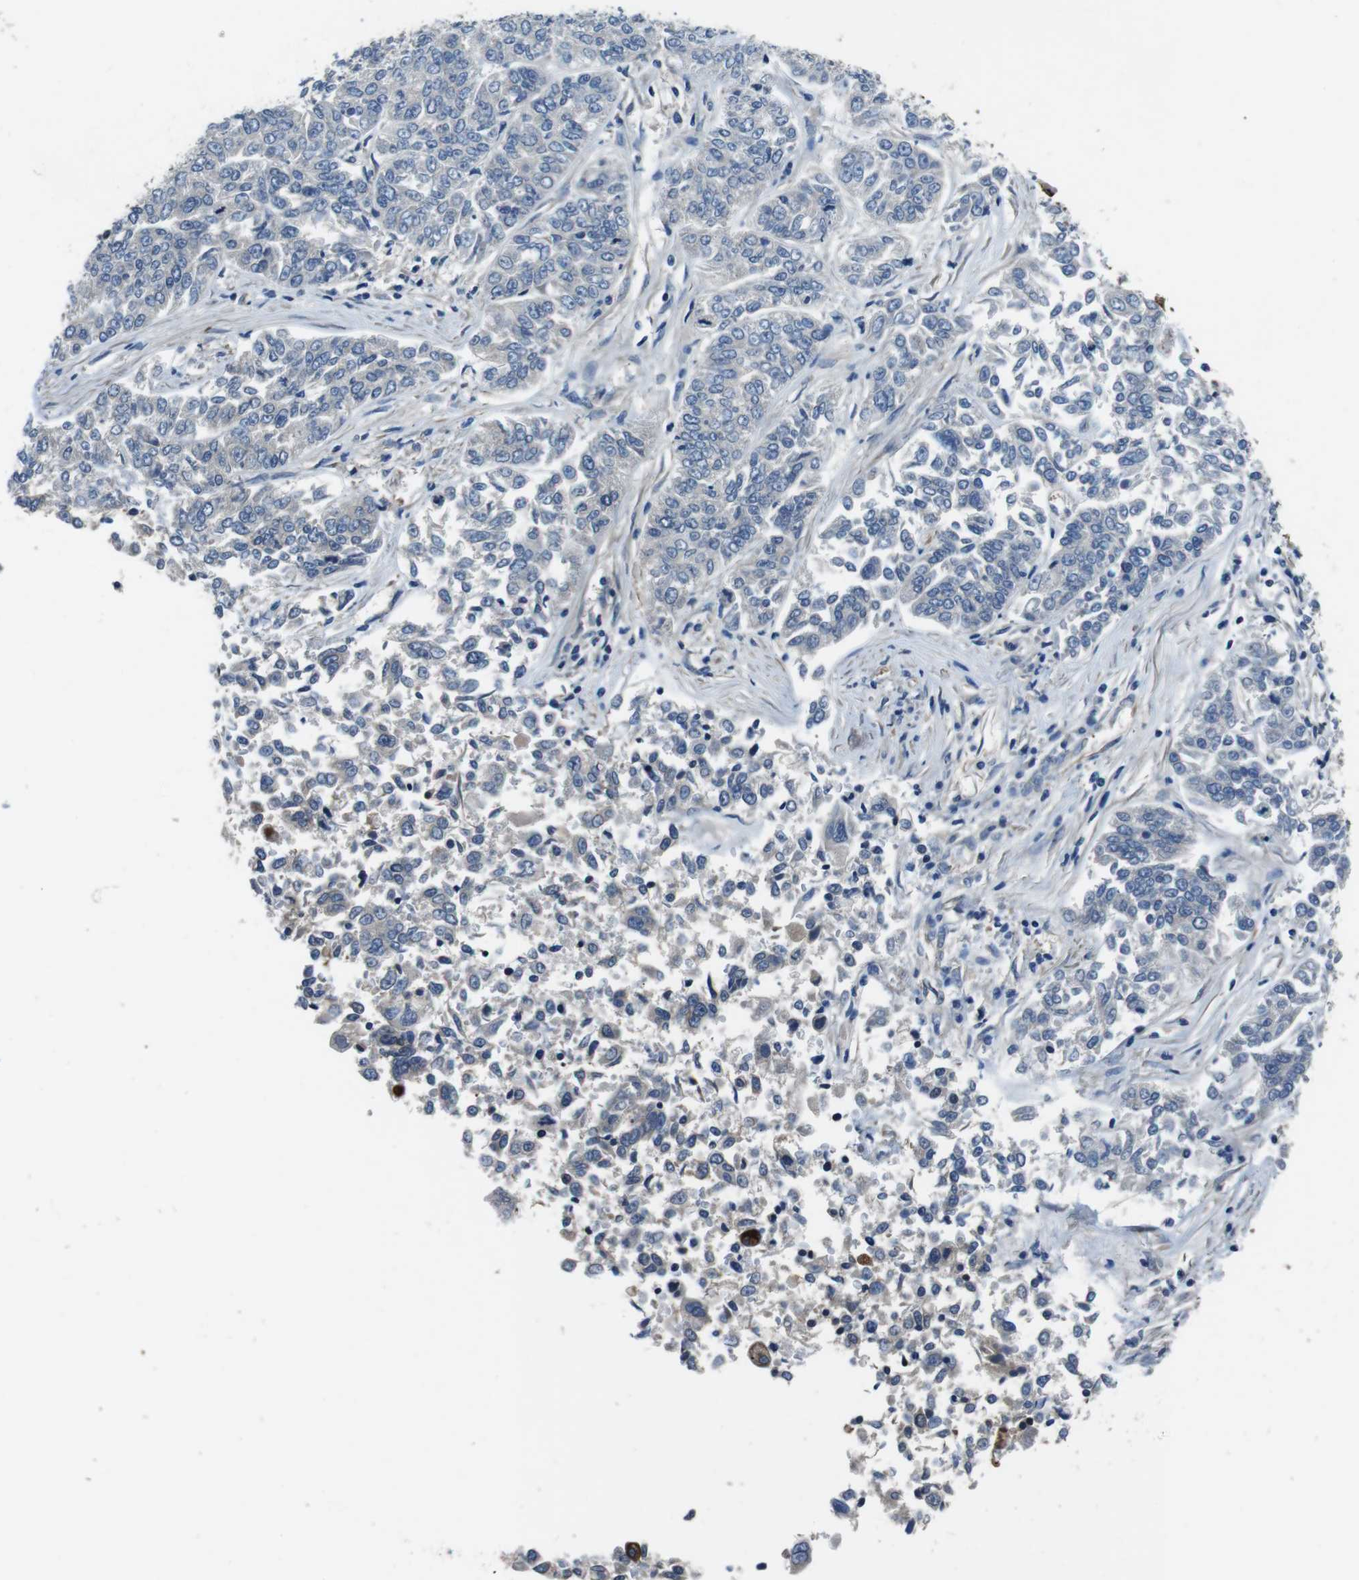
{"staining": {"intensity": "negative", "quantity": "none", "location": "none"}, "tissue": "lung cancer", "cell_type": "Tumor cells", "image_type": "cancer", "snomed": [{"axis": "morphology", "description": "Adenocarcinoma, NOS"}, {"axis": "topography", "description": "Lung"}], "caption": "Immunohistochemical staining of human lung cancer displays no significant staining in tumor cells.", "gene": "LRRC49", "patient": {"sex": "male", "age": 84}}